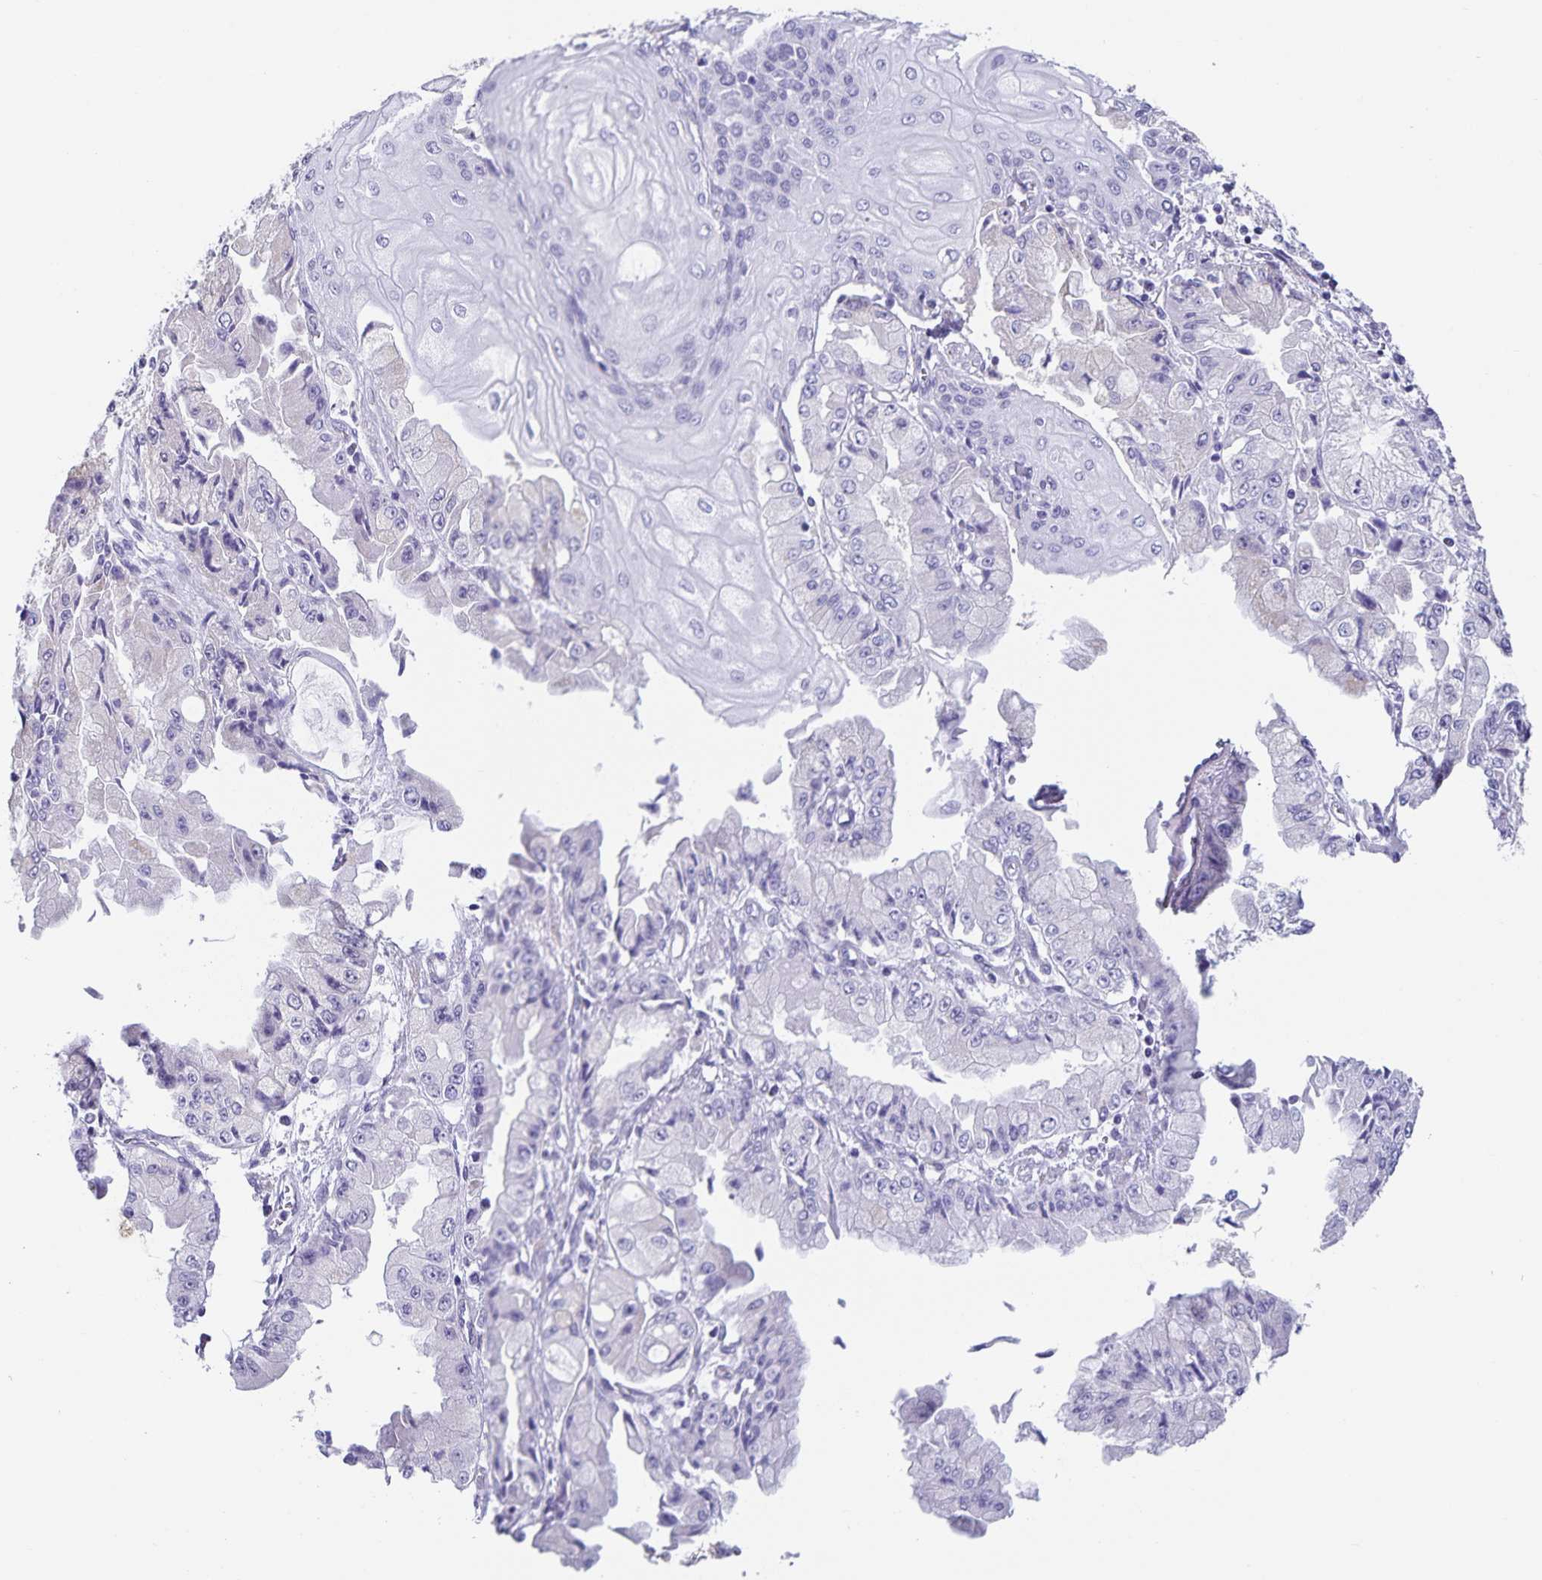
{"staining": {"intensity": "negative", "quantity": "none", "location": "none"}, "tissue": "stomach cancer", "cell_type": "Tumor cells", "image_type": "cancer", "snomed": [{"axis": "morphology", "description": "Adenocarcinoma, NOS"}, {"axis": "topography", "description": "Stomach, upper"}], "caption": "The IHC micrograph has no significant positivity in tumor cells of stomach cancer (adenocarcinoma) tissue. The staining is performed using DAB (3,3'-diaminobenzidine) brown chromogen with nuclei counter-stained in using hematoxylin.", "gene": "SYNM", "patient": {"sex": "female", "age": 74}}